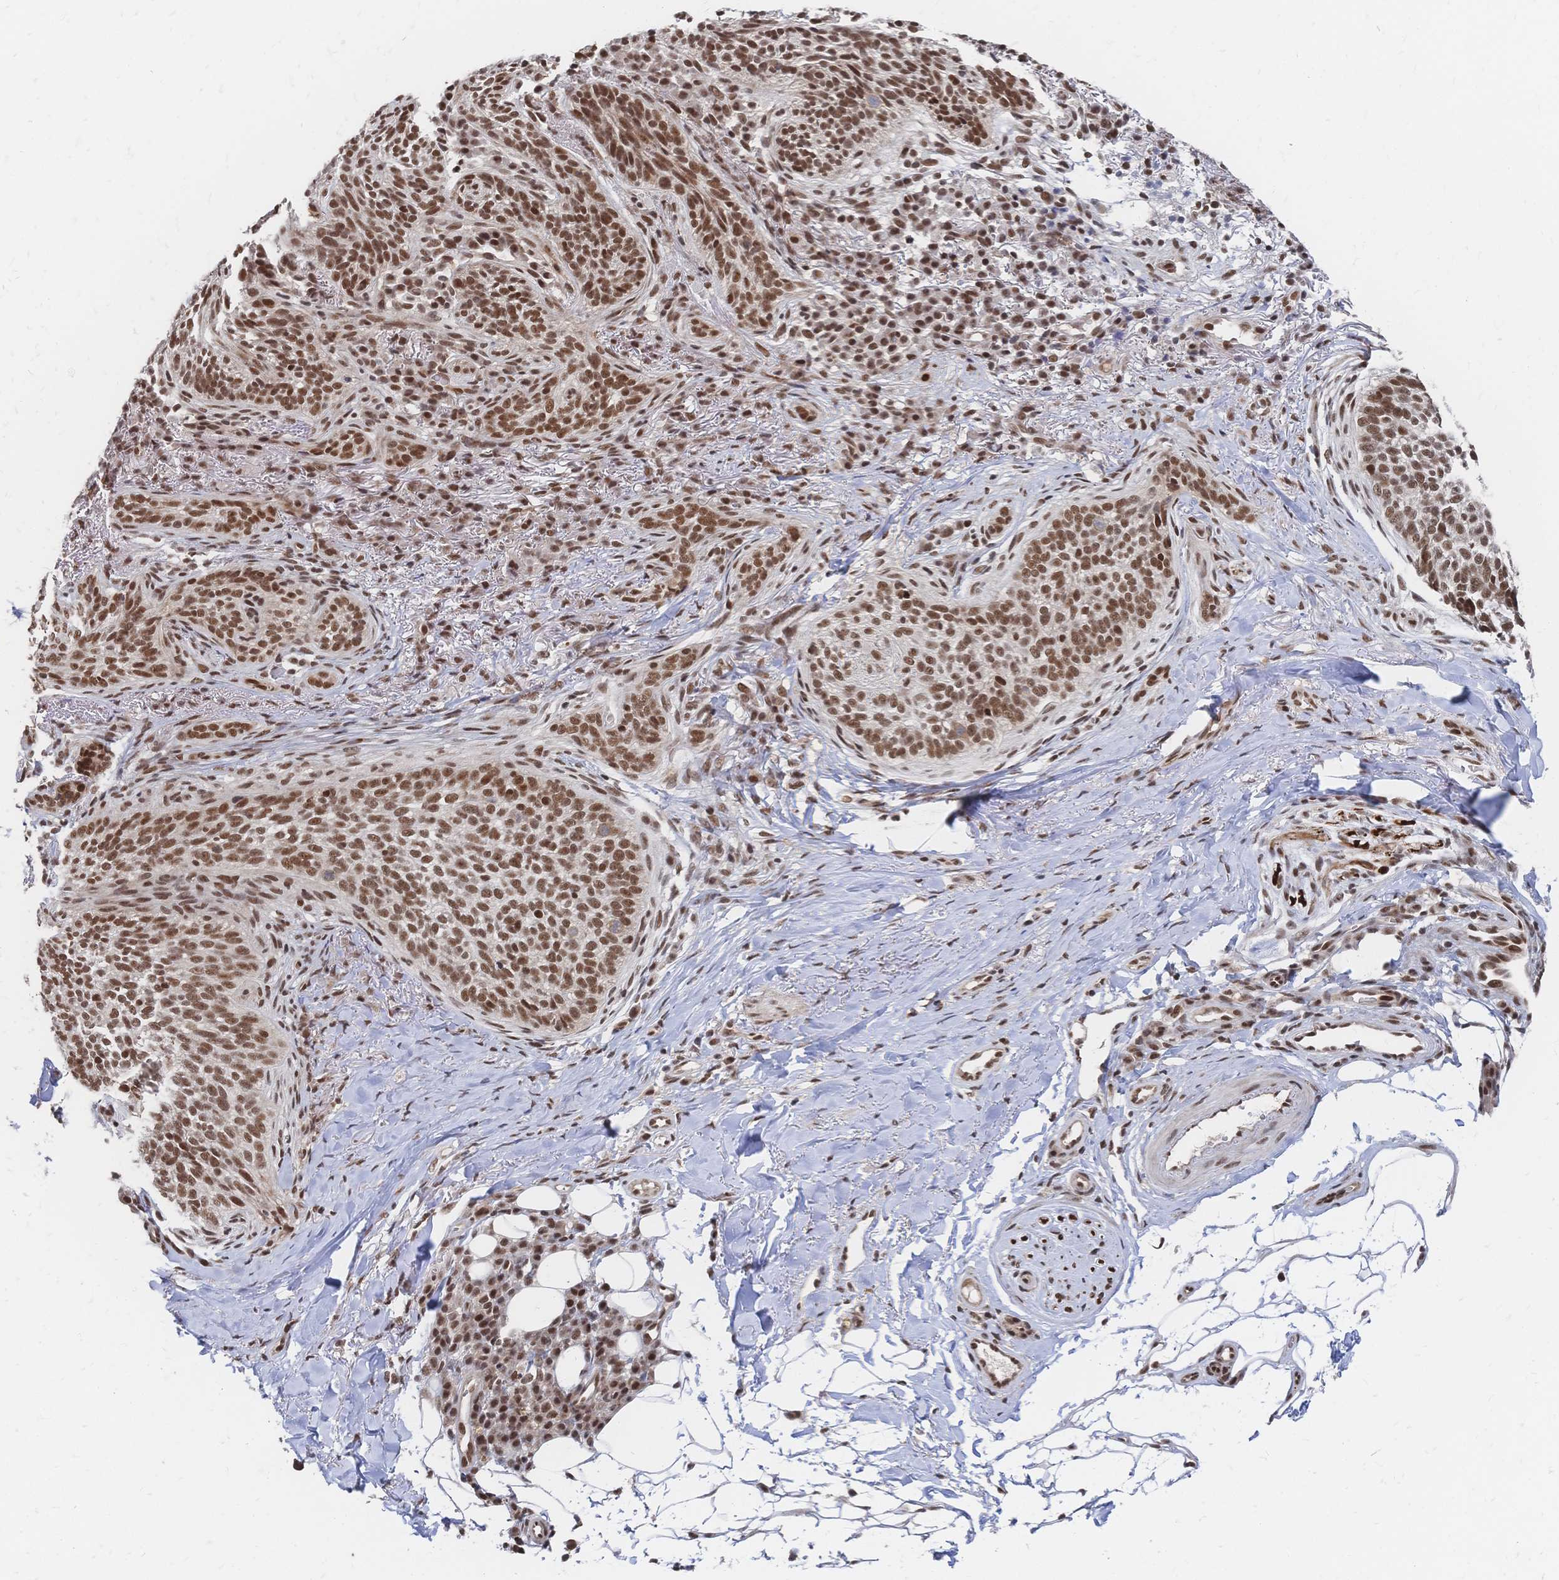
{"staining": {"intensity": "moderate", "quantity": ">75%", "location": "nuclear"}, "tissue": "skin cancer", "cell_type": "Tumor cells", "image_type": "cancer", "snomed": [{"axis": "morphology", "description": "Basal cell carcinoma"}, {"axis": "topography", "description": "Skin"}, {"axis": "topography", "description": "Skin of head"}], "caption": "DAB immunohistochemical staining of skin cancer (basal cell carcinoma) displays moderate nuclear protein expression in approximately >75% of tumor cells. Nuclei are stained in blue.", "gene": "NELFA", "patient": {"sex": "male", "age": 62}}